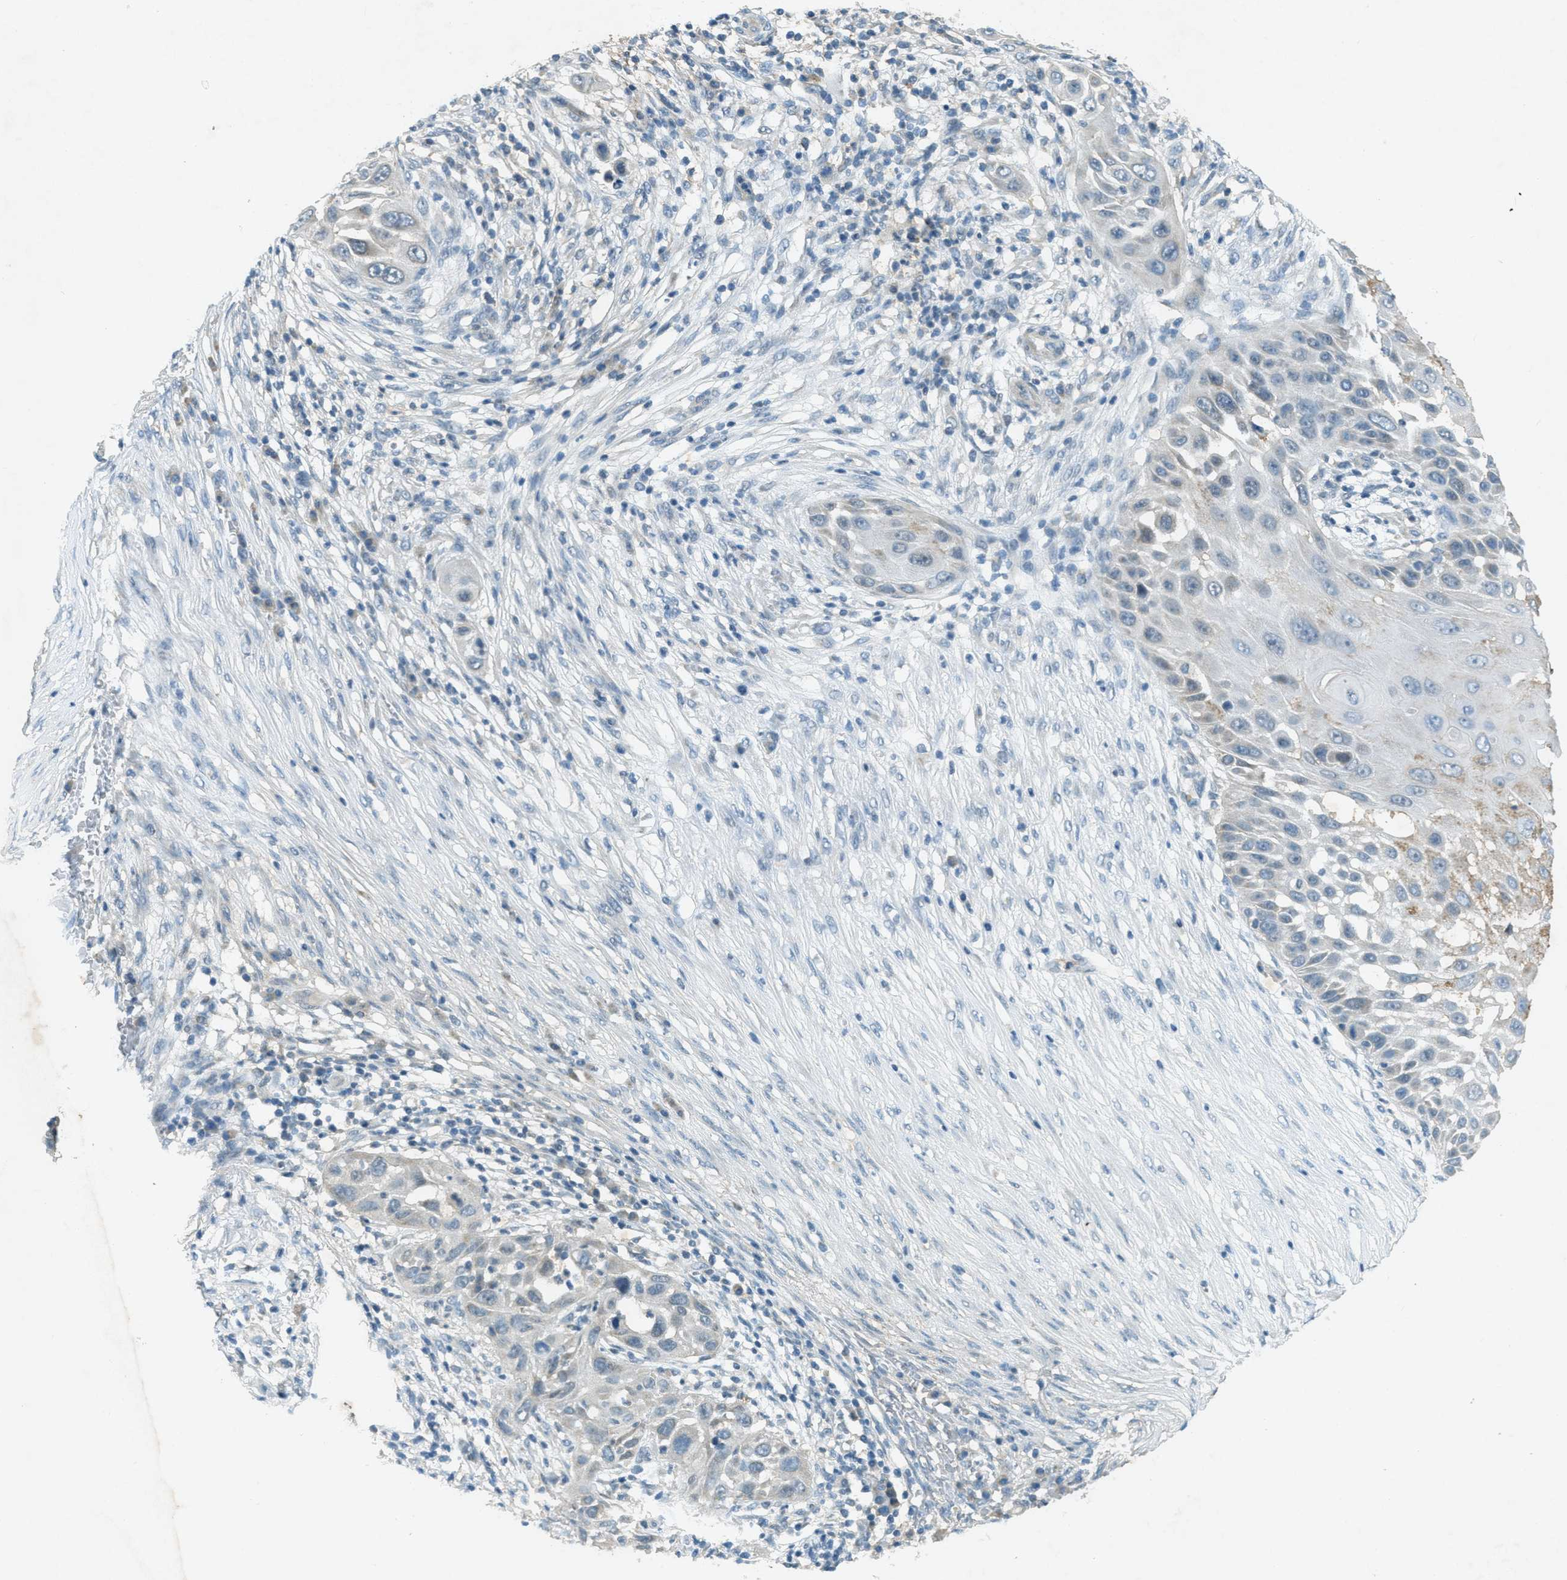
{"staining": {"intensity": "weak", "quantity": "<25%", "location": "cytoplasmic/membranous"}, "tissue": "skin cancer", "cell_type": "Tumor cells", "image_type": "cancer", "snomed": [{"axis": "morphology", "description": "Squamous cell carcinoma, NOS"}, {"axis": "topography", "description": "Skin"}], "caption": "Tumor cells show no significant protein expression in skin cancer (squamous cell carcinoma).", "gene": "TCF20", "patient": {"sex": "female", "age": 44}}